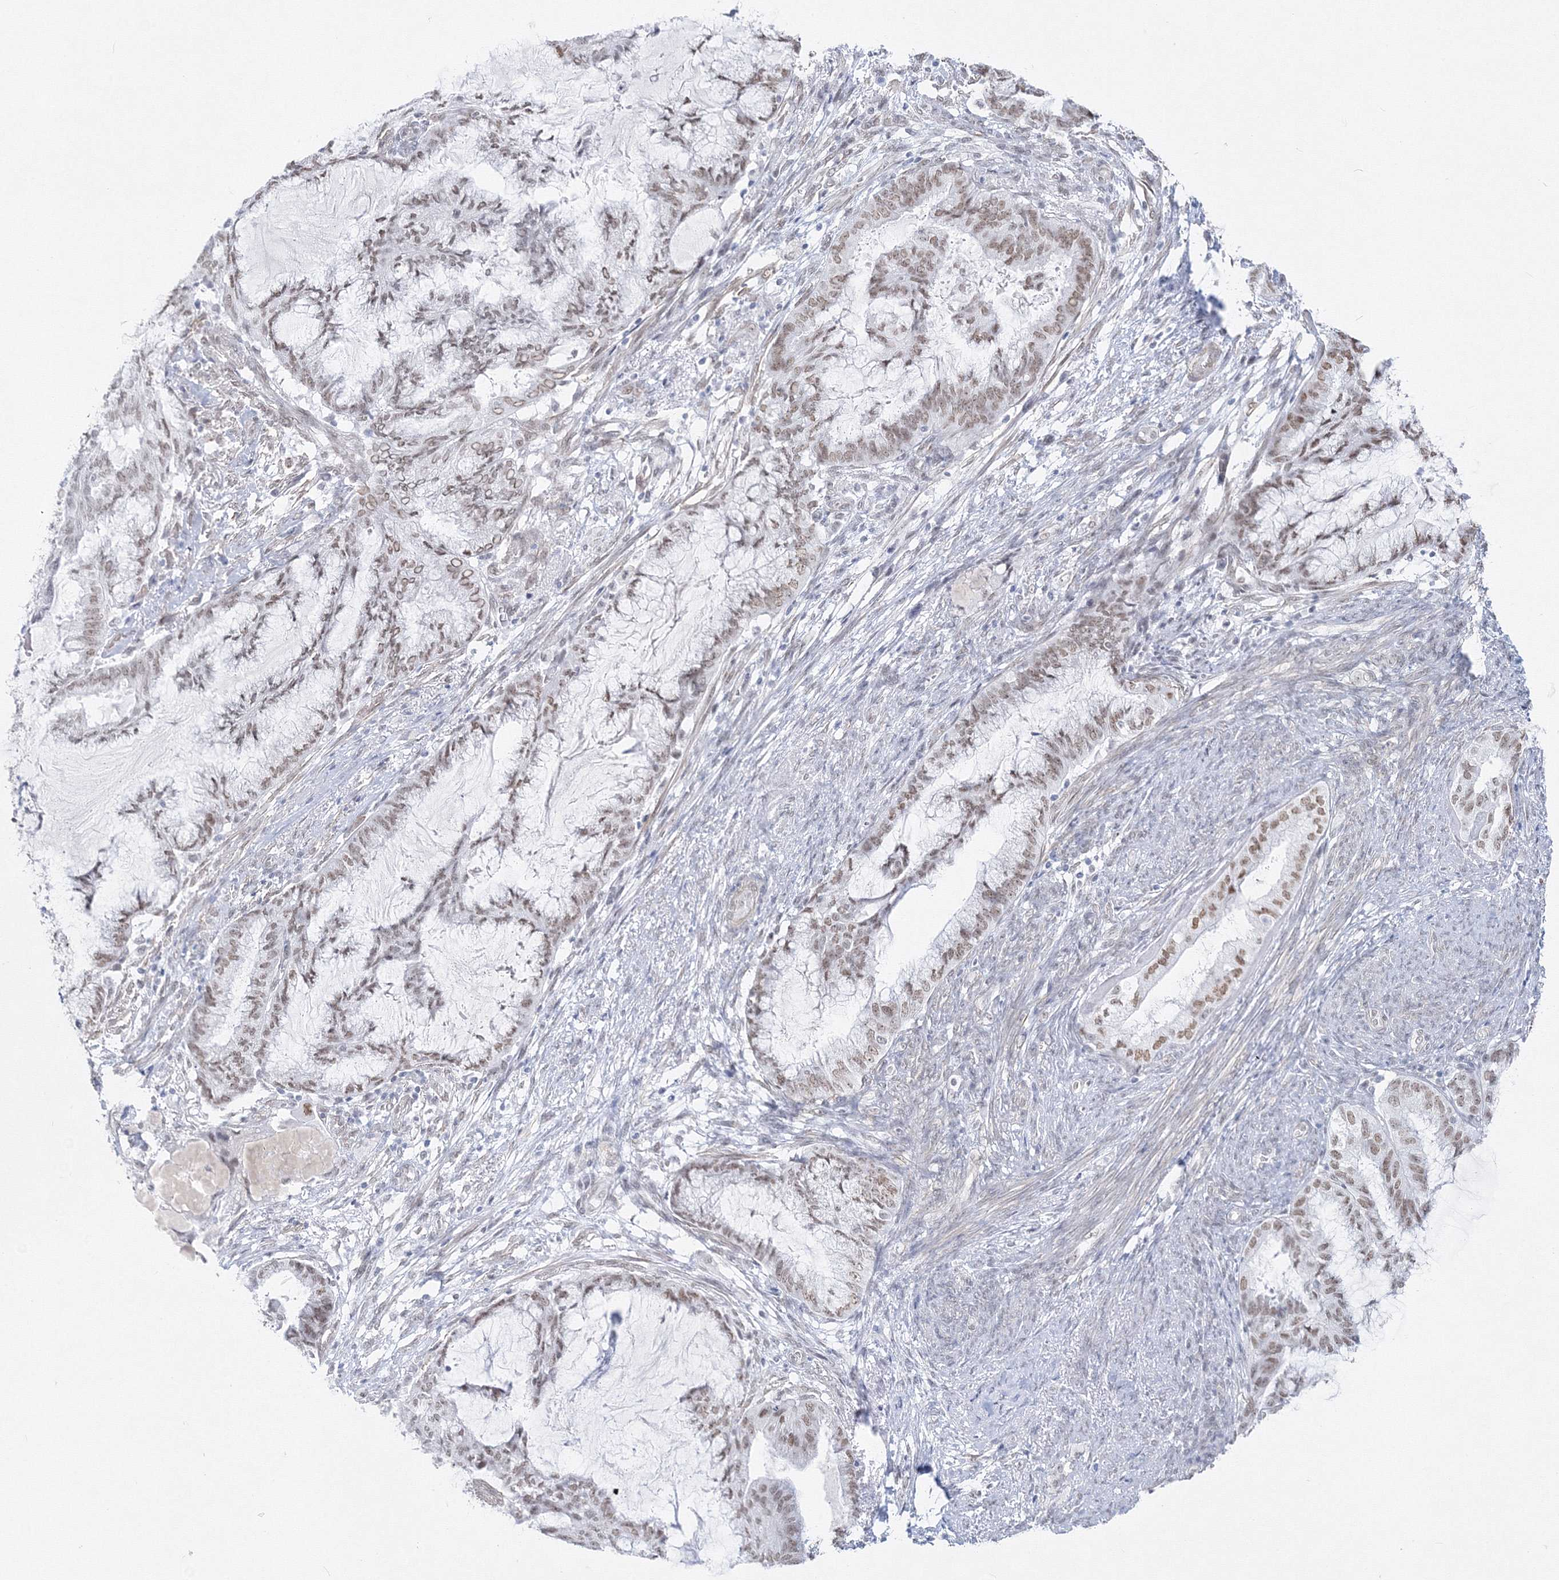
{"staining": {"intensity": "weak", "quantity": "25%-75%", "location": "nuclear"}, "tissue": "endometrial cancer", "cell_type": "Tumor cells", "image_type": "cancer", "snomed": [{"axis": "morphology", "description": "Adenocarcinoma, NOS"}, {"axis": "topography", "description": "Endometrium"}], "caption": "A low amount of weak nuclear staining is seen in about 25%-75% of tumor cells in adenocarcinoma (endometrial) tissue.", "gene": "ZNF638", "patient": {"sex": "female", "age": 86}}